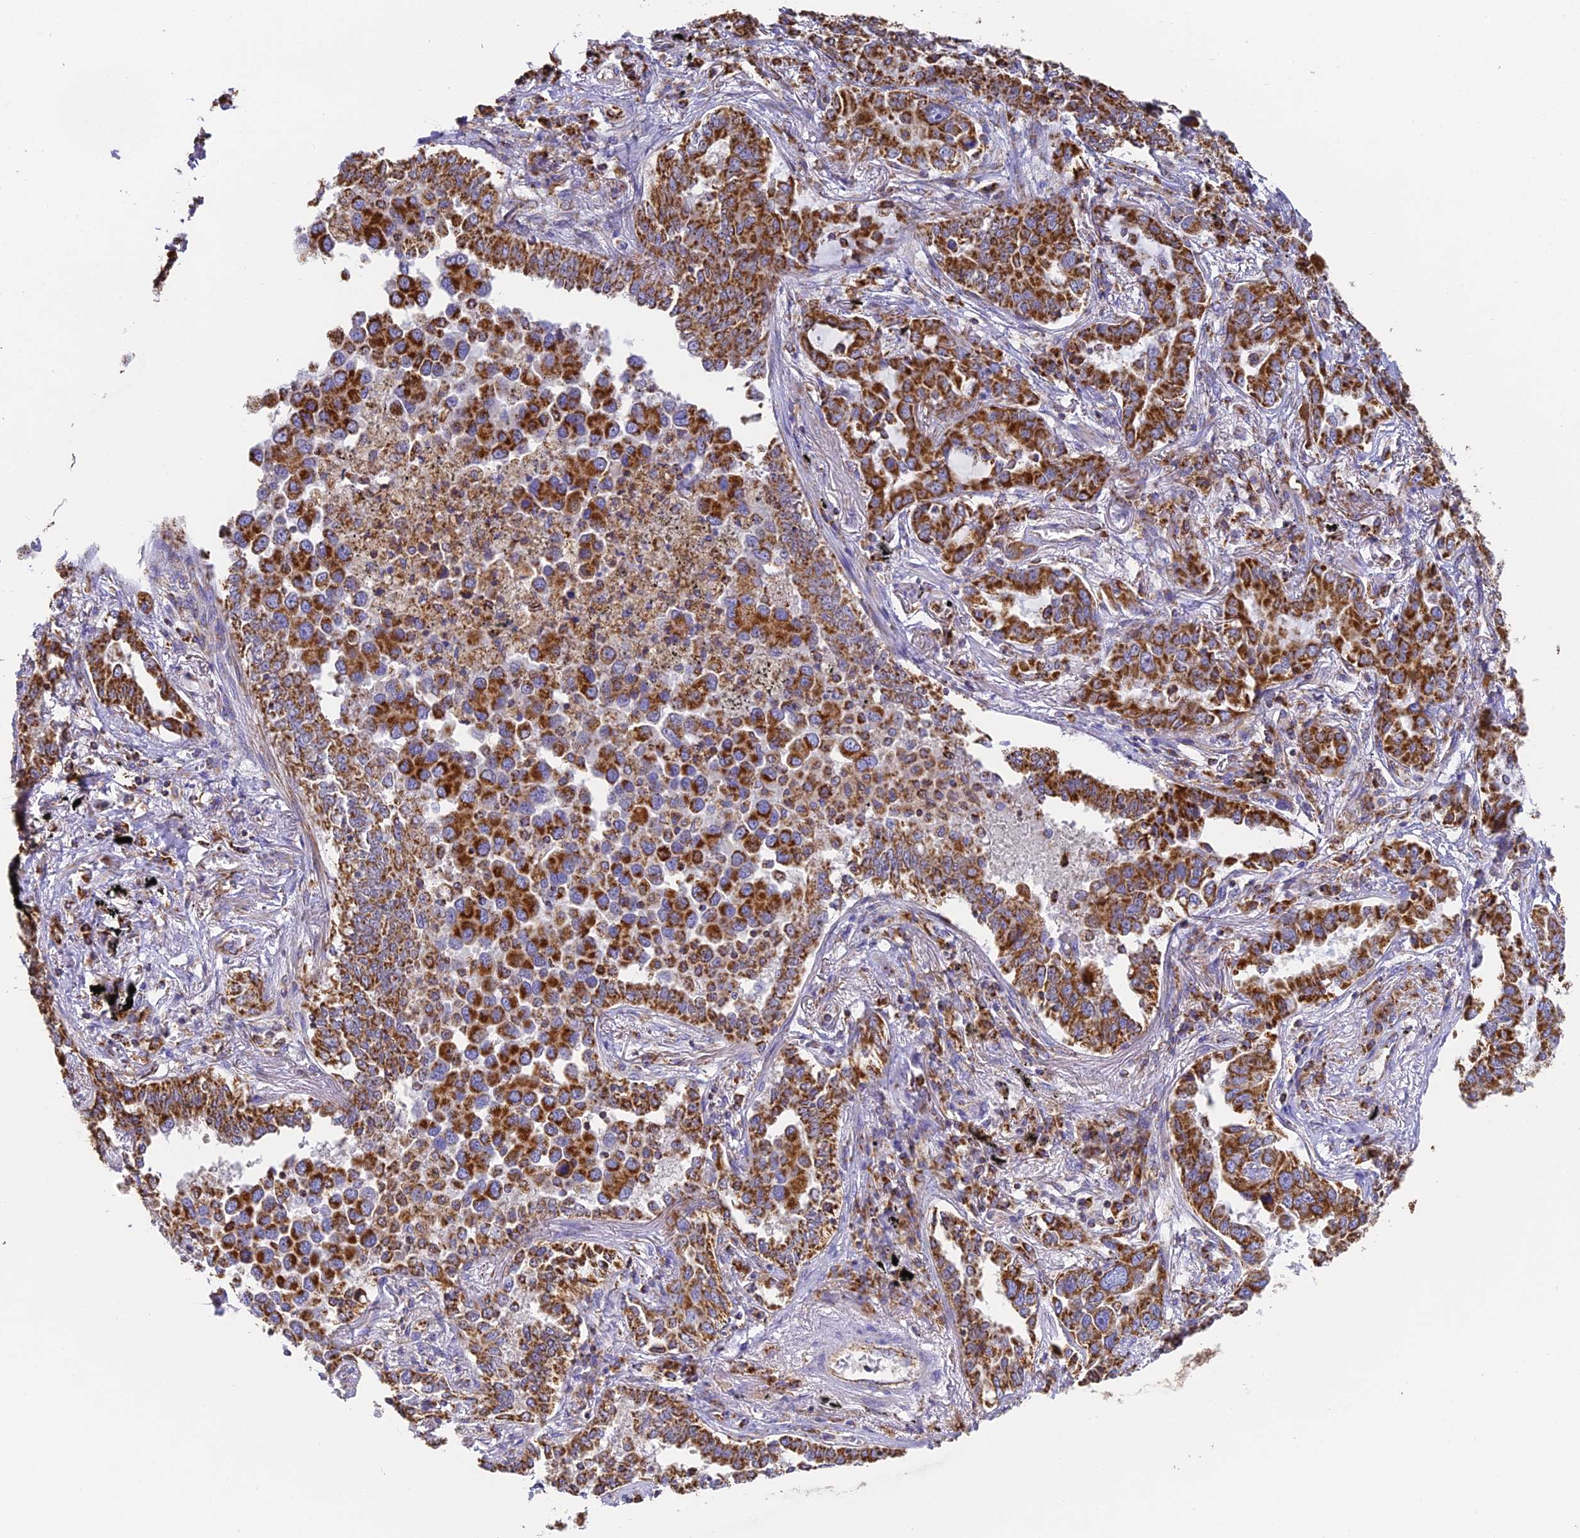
{"staining": {"intensity": "strong", "quantity": ">75%", "location": "cytoplasmic/membranous"}, "tissue": "lung cancer", "cell_type": "Tumor cells", "image_type": "cancer", "snomed": [{"axis": "morphology", "description": "Adenocarcinoma, NOS"}, {"axis": "topography", "description": "Lung"}], "caption": "Brown immunohistochemical staining in human lung cancer (adenocarcinoma) exhibits strong cytoplasmic/membranous staining in about >75% of tumor cells. Using DAB (3,3'-diaminobenzidine) (brown) and hematoxylin (blue) stains, captured at high magnification using brightfield microscopy.", "gene": "COX6C", "patient": {"sex": "male", "age": 67}}